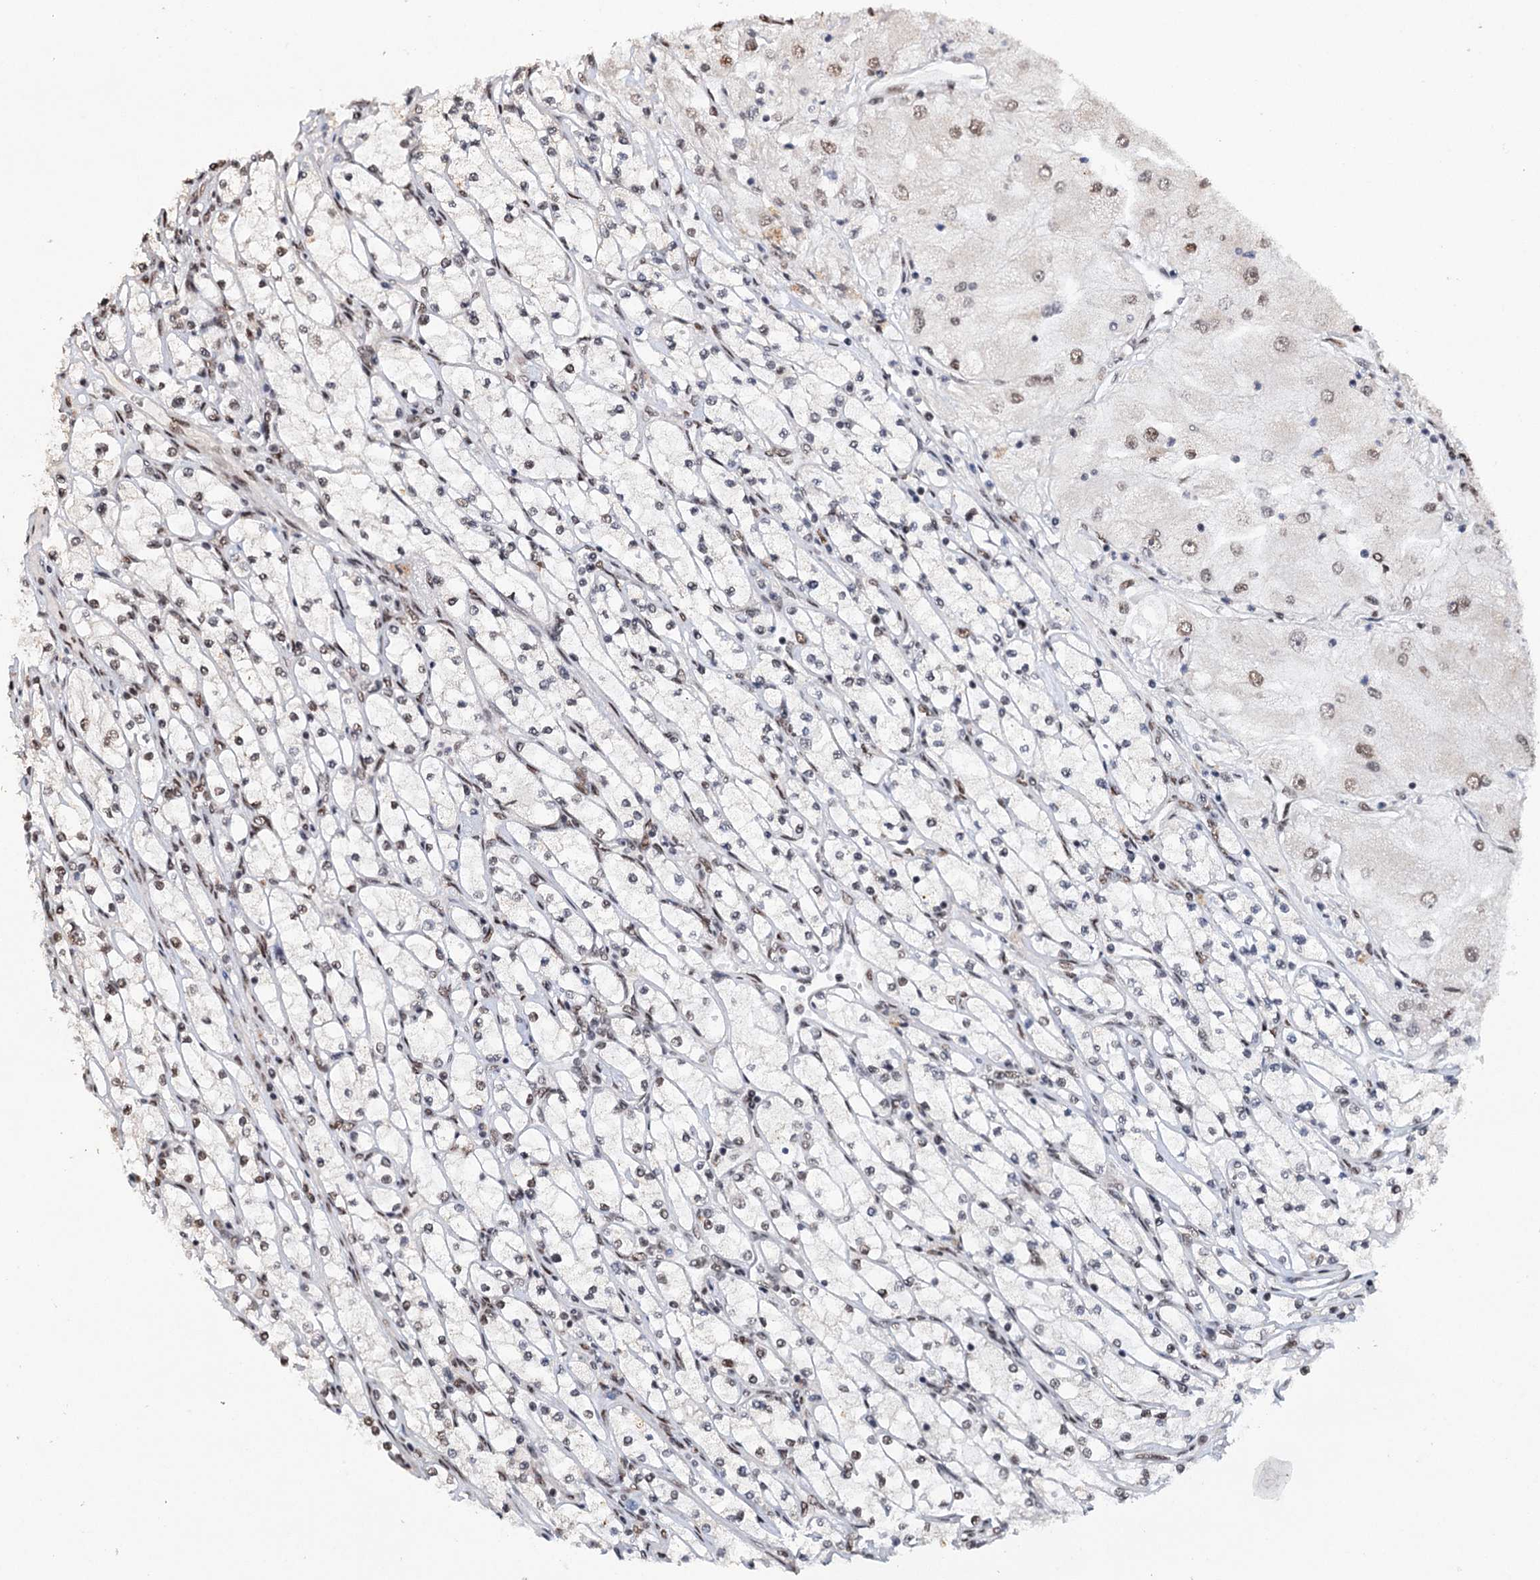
{"staining": {"intensity": "weak", "quantity": "<25%", "location": "nuclear"}, "tissue": "renal cancer", "cell_type": "Tumor cells", "image_type": "cancer", "snomed": [{"axis": "morphology", "description": "Adenocarcinoma, NOS"}, {"axis": "topography", "description": "Kidney"}], "caption": "A high-resolution histopathology image shows immunohistochemistry staining of renal cancer, which shows no significant positivity in tumor cells.", "gene": "MATR3", "patient": {"sex": "male", "age": 80}}